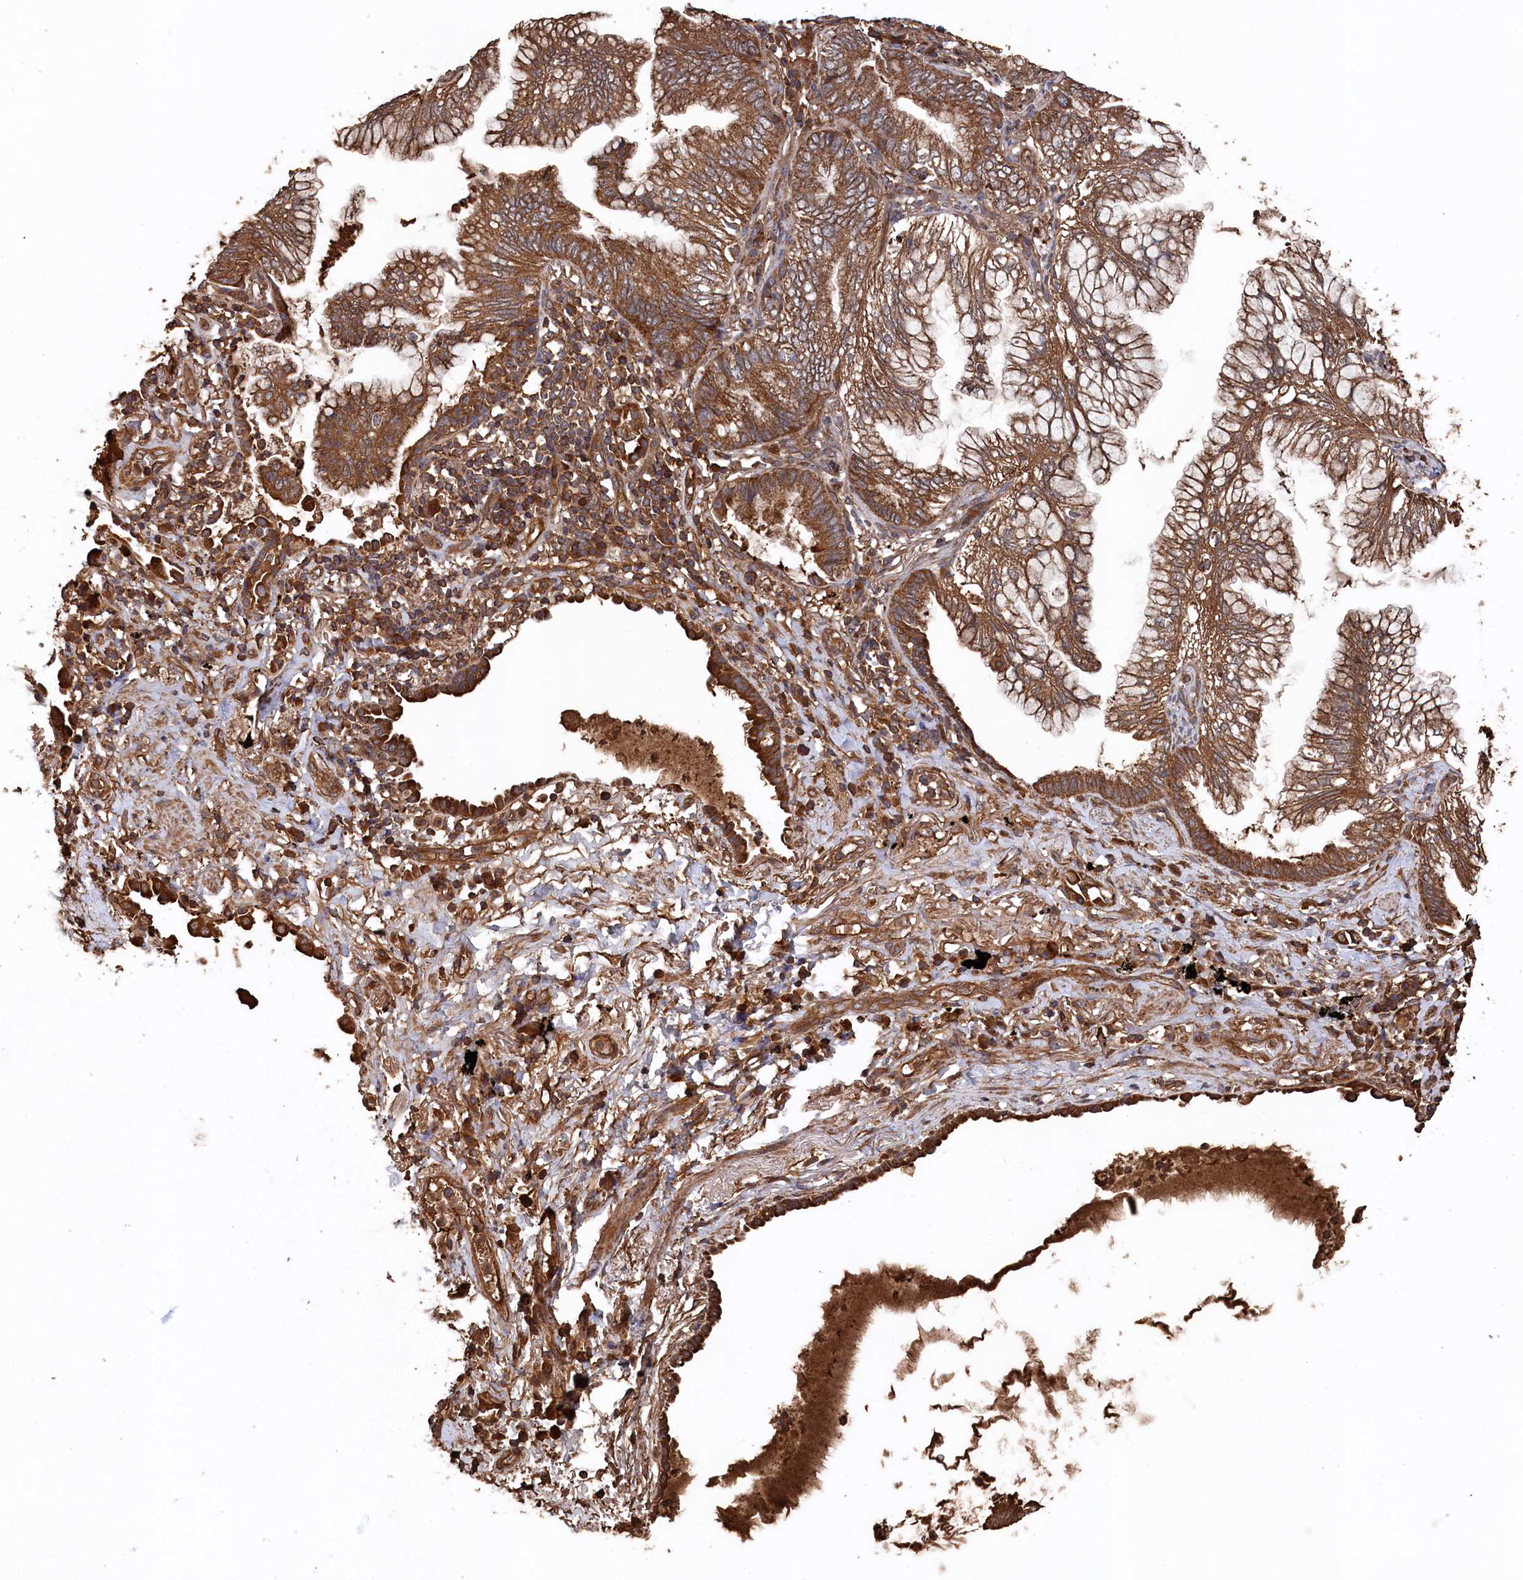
{"staining": {"intensity": "strong", "quantity": ">75%", "location": "cytoplasmic/membranous"}, "tissue": "lung cancer", "cell_type": "Tumor cells", "image_type": "cancer", "snomed": [{"axis": "morphology", "description": "Adenocarcinoma, NOS"}, {"axis": "topography", "description": "Lung"}], "caption": "Human lung adenocarcinoma stained with a protein marker exhibits strong staining in tumor cells.", "gene": "SNX33", "patient": {"sex": "female", "age": 70}}